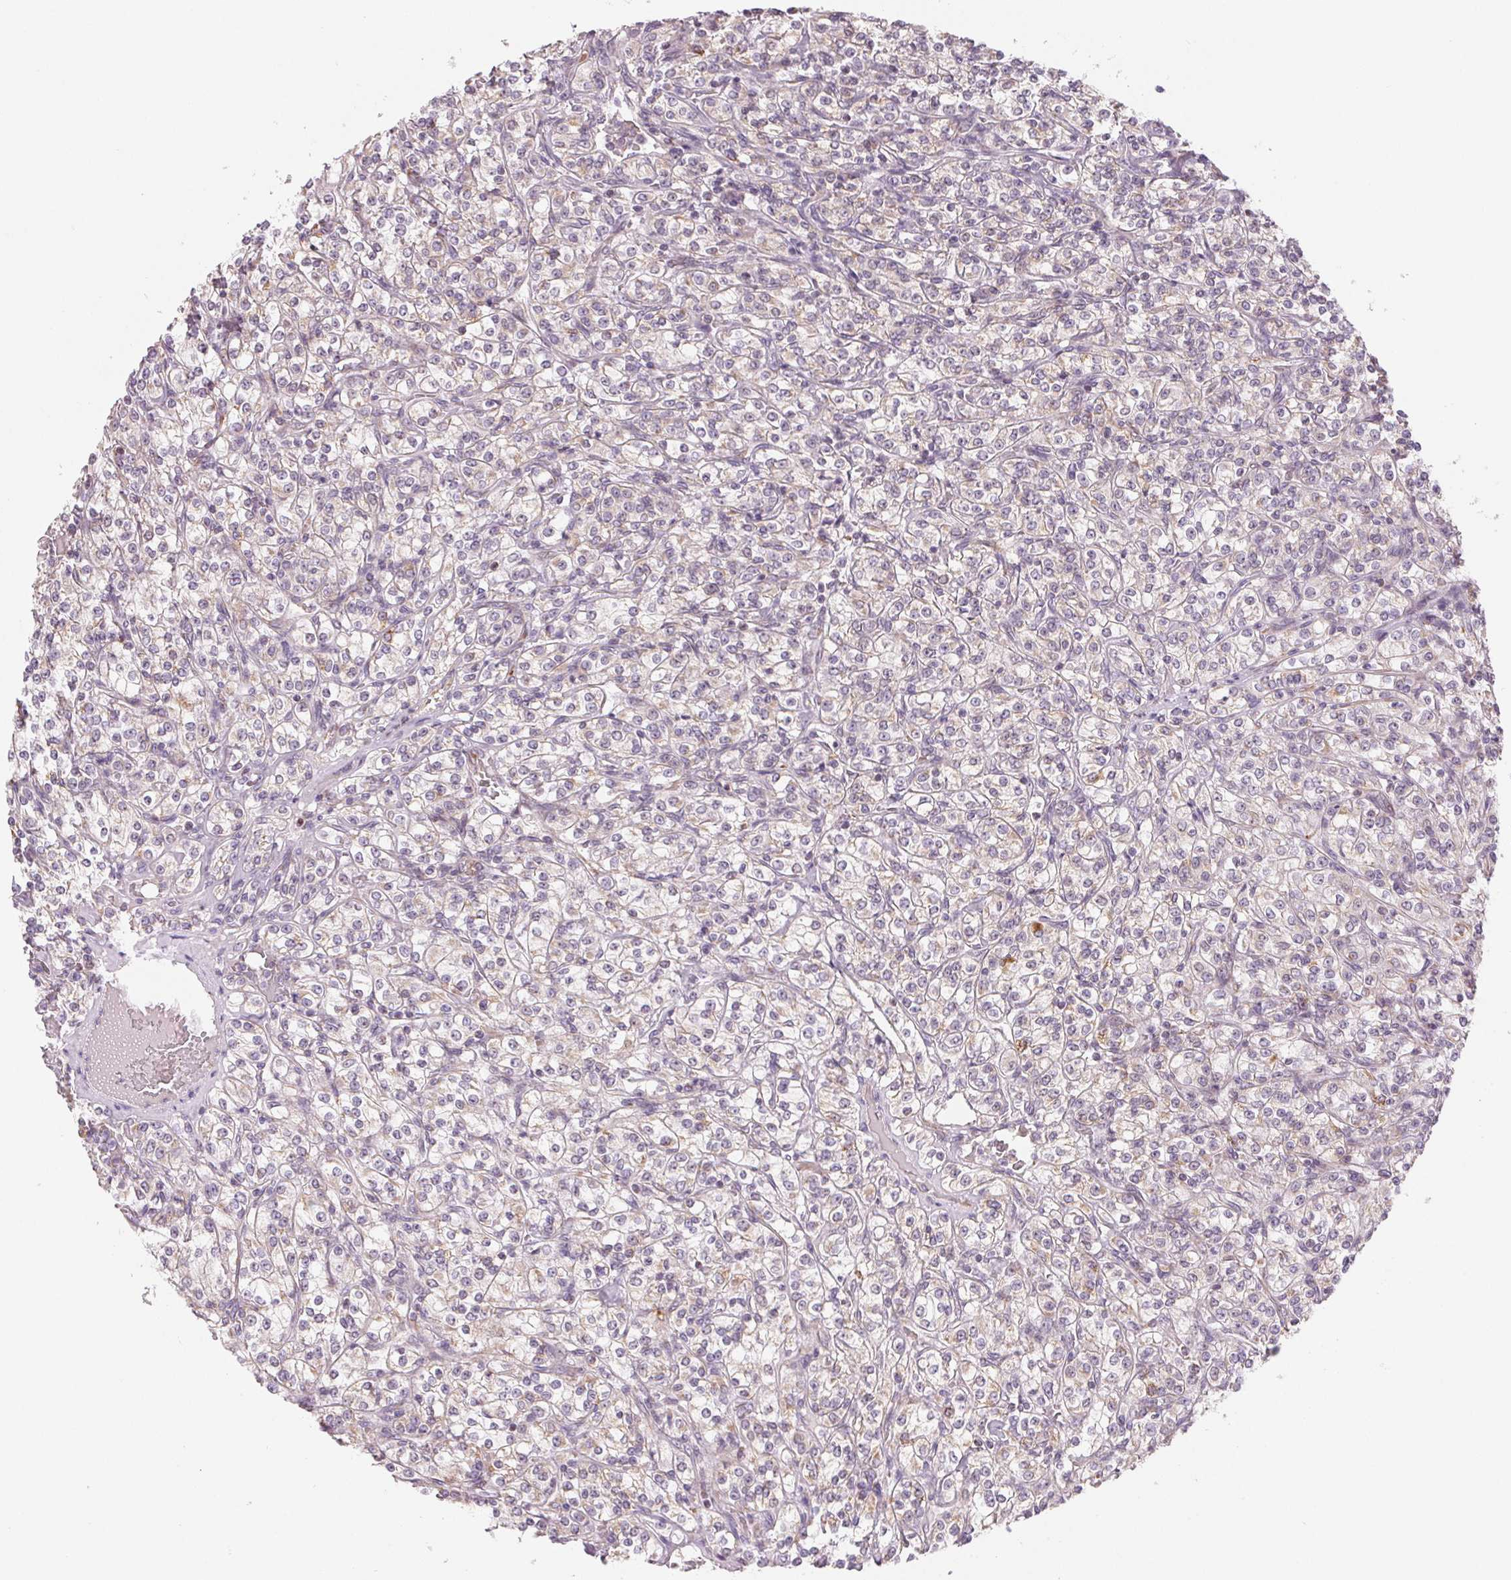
{"staining": {"intensity": "negative", "quantity": "none", "location": "none"}, "tissue": "renal cancer", "cell_type": "Tumor cells", "image_type": "cancer", "snomed": [{"axis": "morphology", "description": "Adenocarcinoma, NOS"}, {"axis": "topography", "description": "Kidney"}], "caption": "Tumor cells show no significant protein staining in renal cancer (adenocarcinoma).", "gene": "HINT2", "patient": {"sex": "male", "age": 77}}